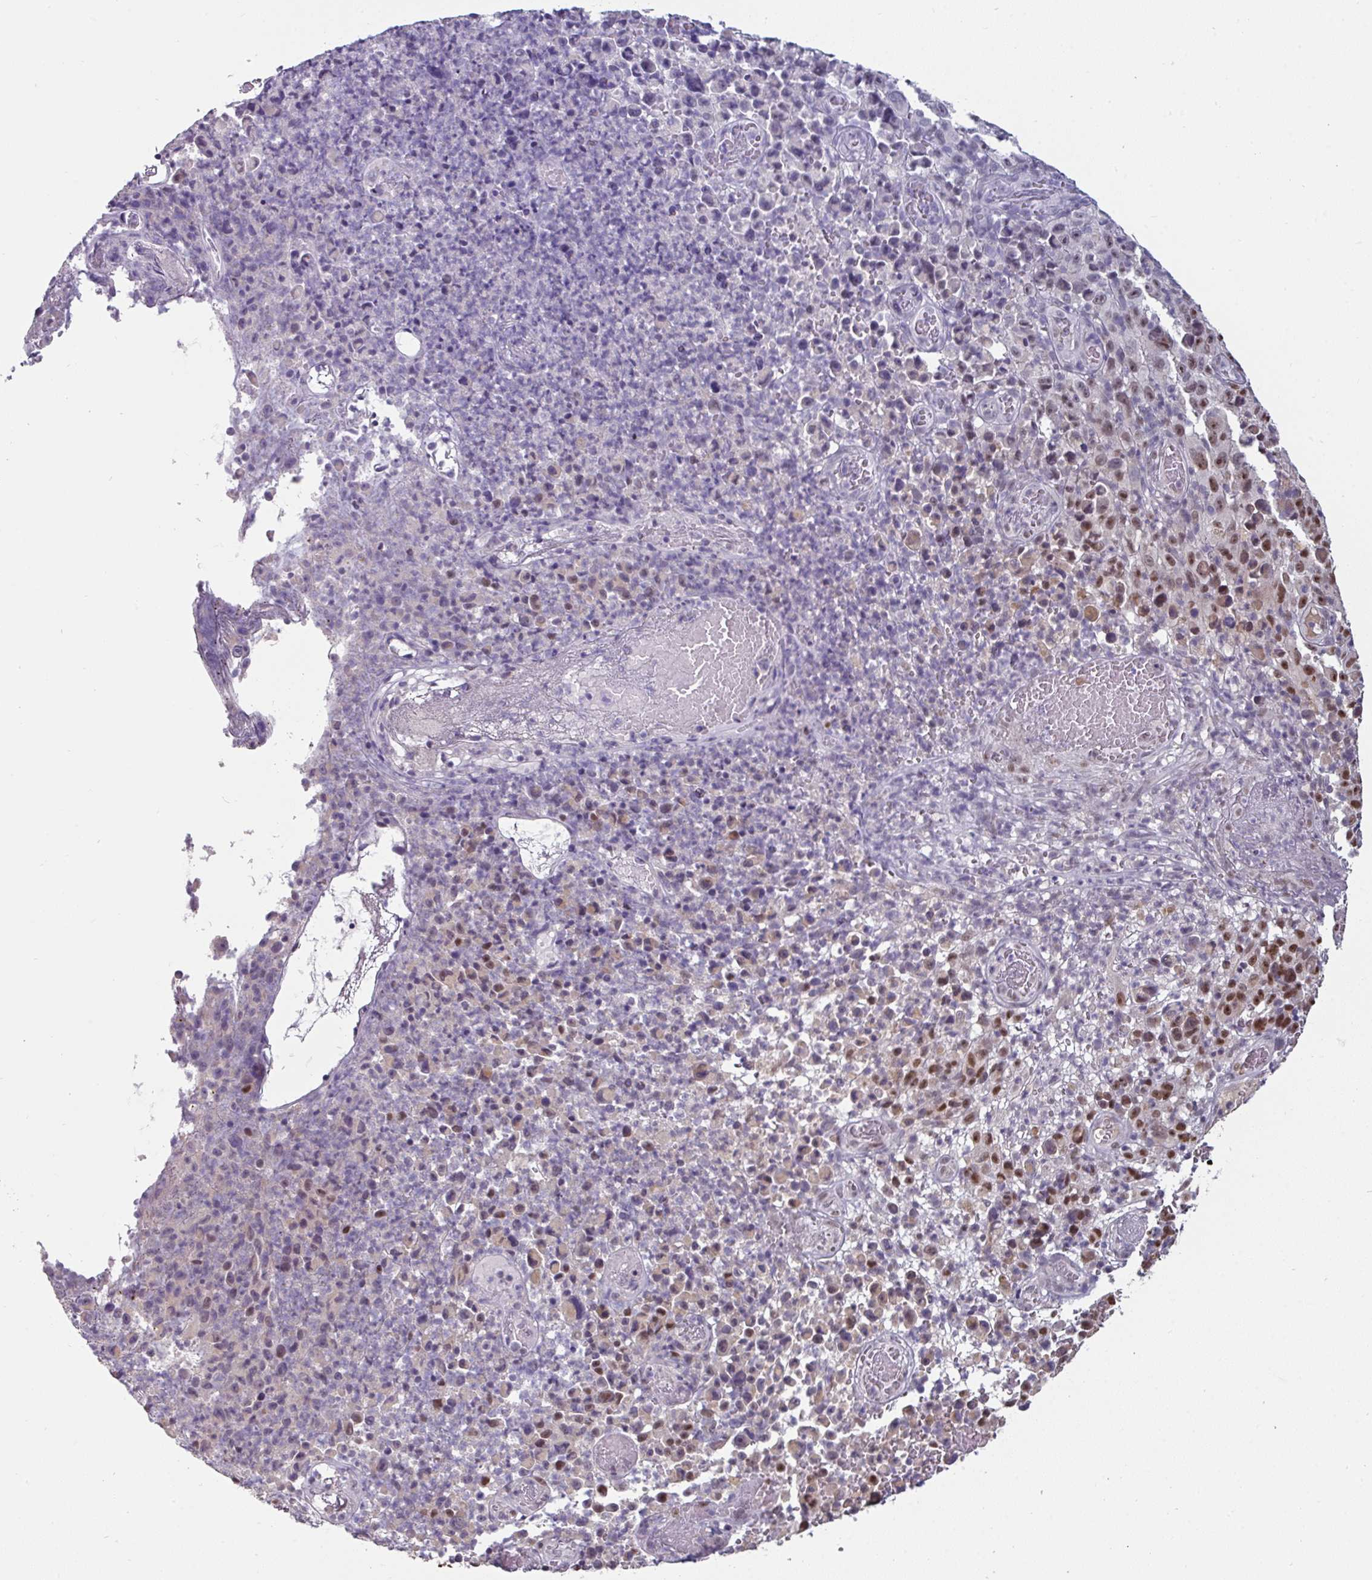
{"staining": {"intensity": "moderate", "quantity": ">75%", "location": "nuclear"}, "tissue": "melanoma", "cell_type": "Tumor cells", "image_type": "cancer", "snomed": [{"axis": "morphology", "description": "Malignant melanoma, NOS"}, {"axis": "topography", "description": "Skin"}], "caption": "Tumor cells display medium levels of moderate nuclear expression in approximately >75% of cells in human malignant melanoma.", "gene": "SWSAP1", "patient": {"sex": "female", "age": 82}}